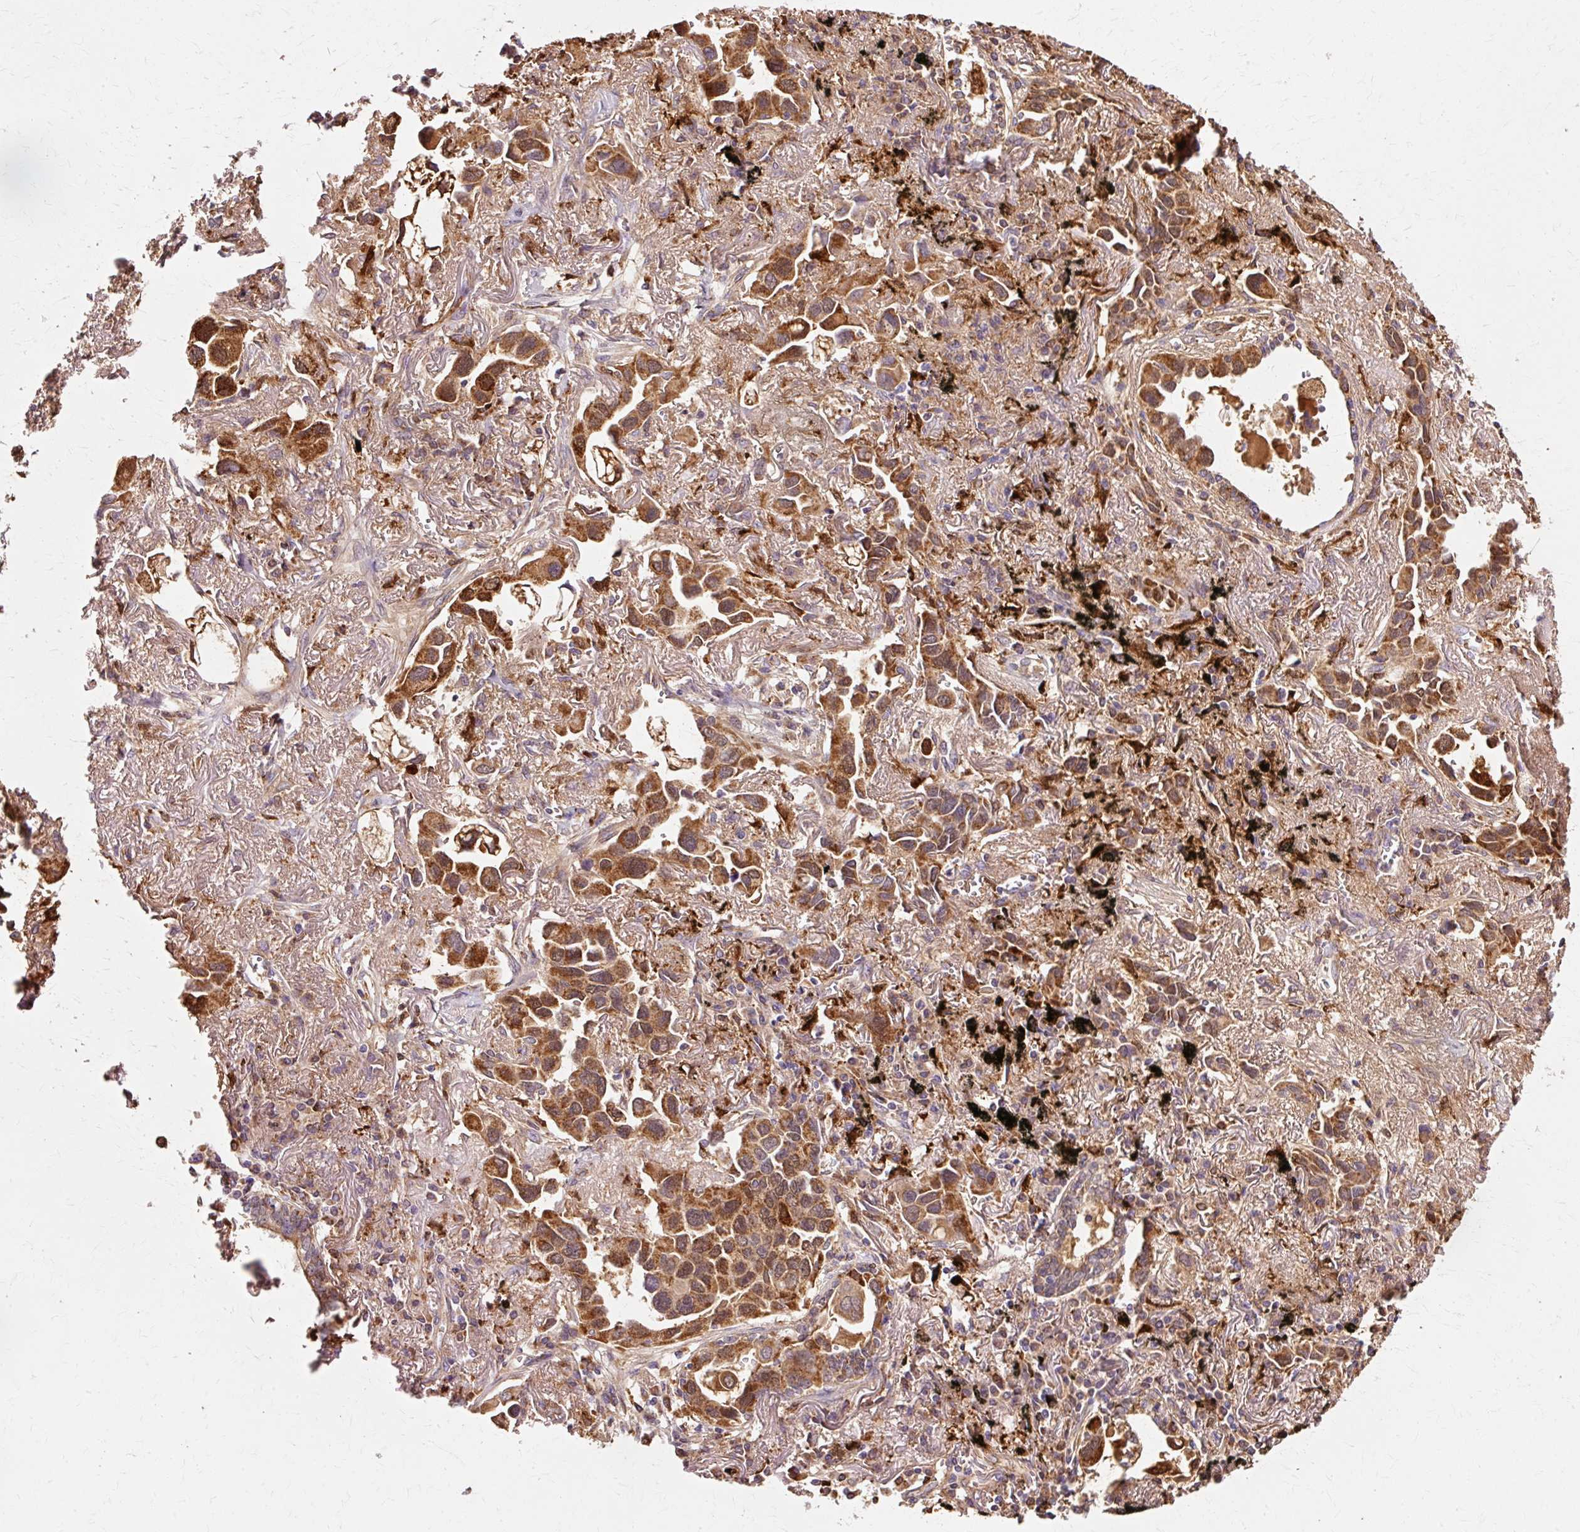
{"staining": {"intensity": "strong", "quantity": ">75%", "location": "cytoplasmic/membranous"}, "tissue": "lung cancer", "cell_type": "Tumor cells", "image_type": "cancer", "snomed": [{"axis": "morphology", "description": "Adenocarcinoma, NOS"}, {"axis": "topography", "description": "Lung"}], "caption": "IHC of lung cancer (adenocarcinoma) displays high levels of strong cytoplasmic/membranous expression in about >75% of tumor cells.", "gene": "GPX1", "patient": {"sex": "female", "age": 76}}